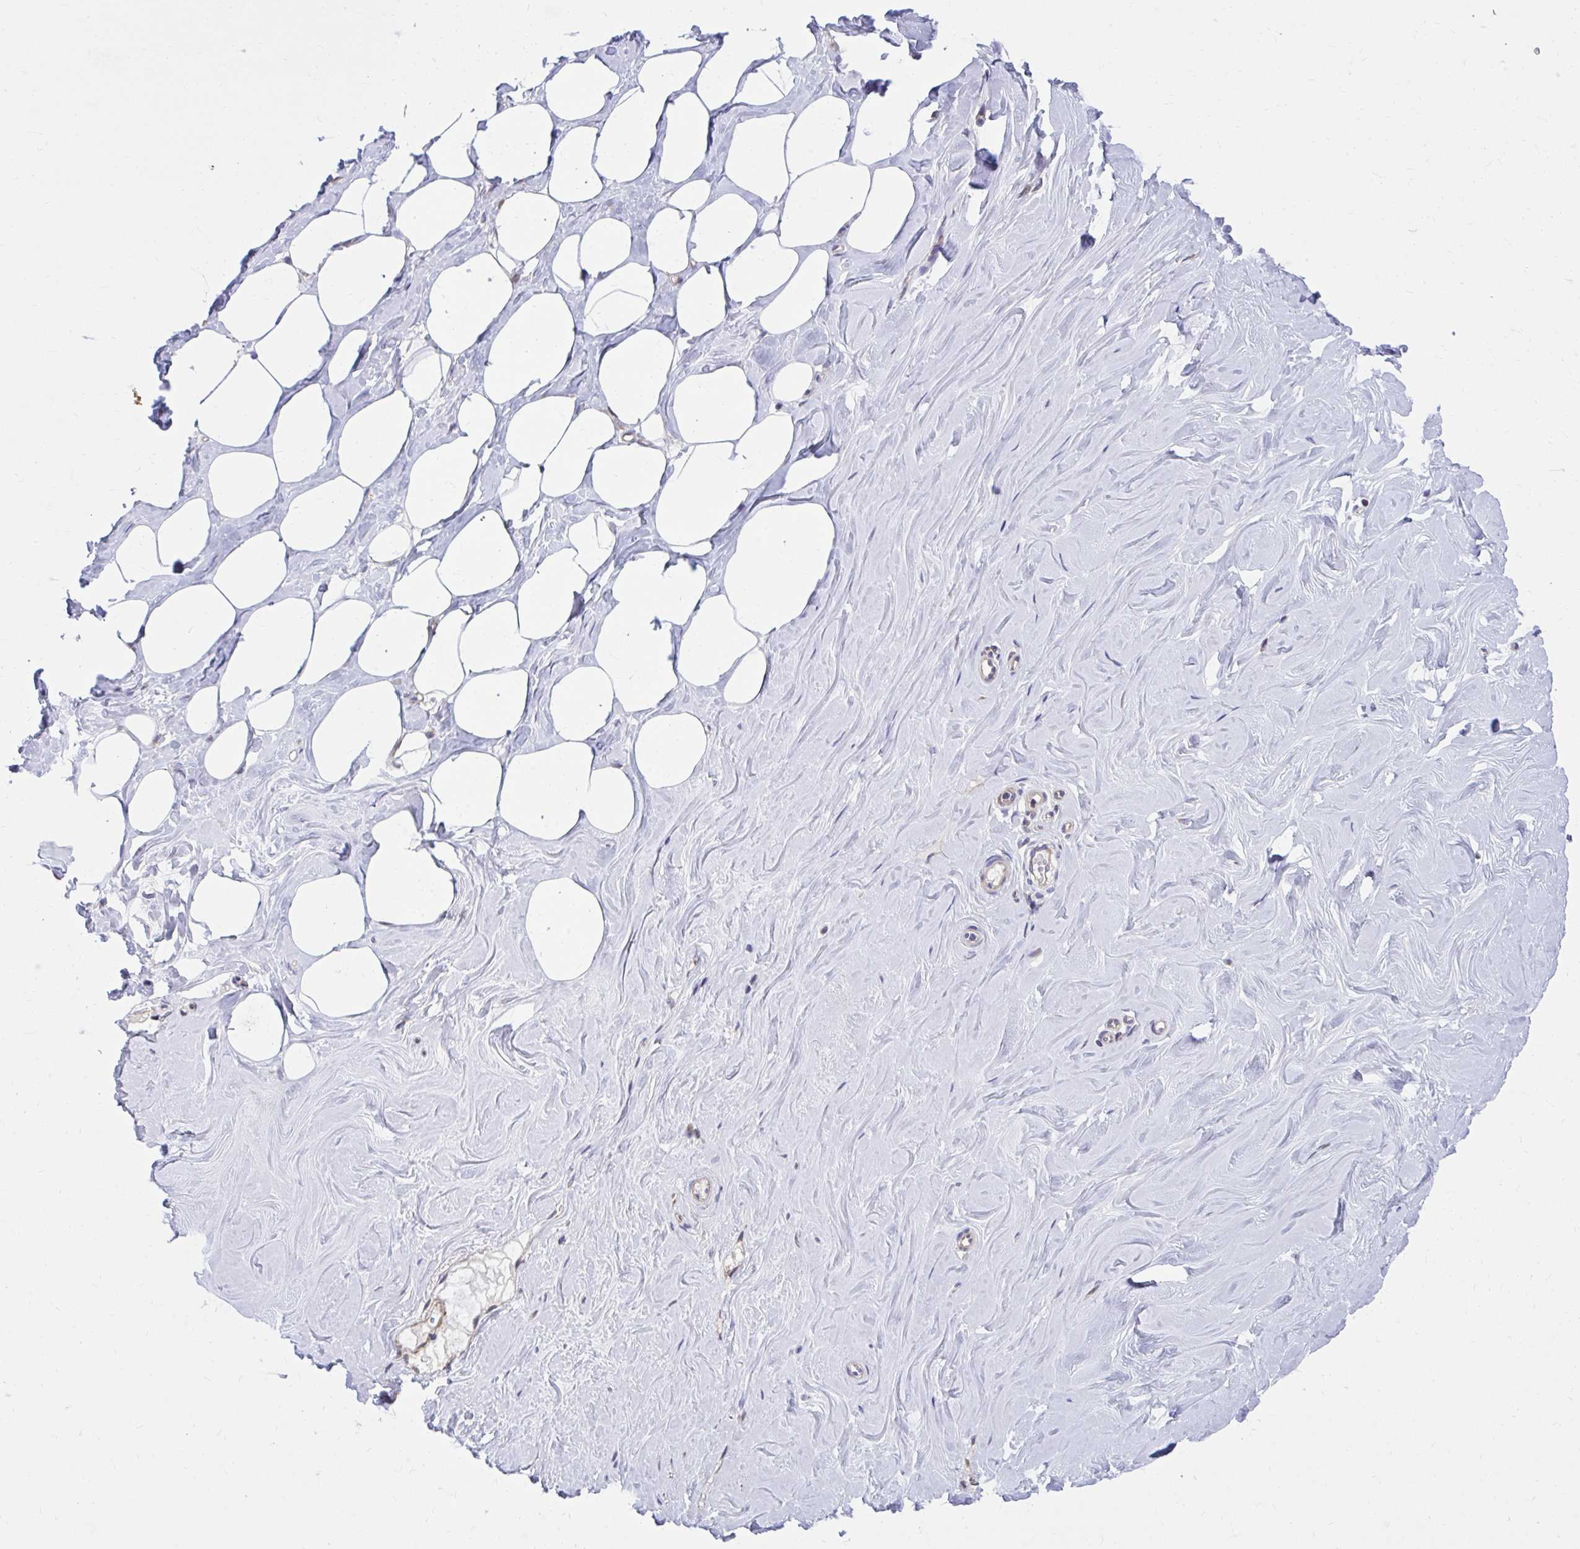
{"staining": {"intensity": "negative", "quantity": "none", "location": "none"}, "tissue": "breast", "cell_type": "Adipocytes", "image_type": "normal", "snomed": [{"axis": "morphology", "description": "Normal tissue, NOS"}, {"axis": "topography", "description": "Breast"}], "caption": "Histopathology image shows no significant protein positivity in adipocytes of unremarkable breast. The staining was performed using DAB (3,3'-diaminobenzidine) to visualize the protein expression in brown, while the nuclei were stained in blue with hematoxylin (Magnification: 20x).", "gene": "ZNF778", "patient": {"sex": "female", "age": 27}}